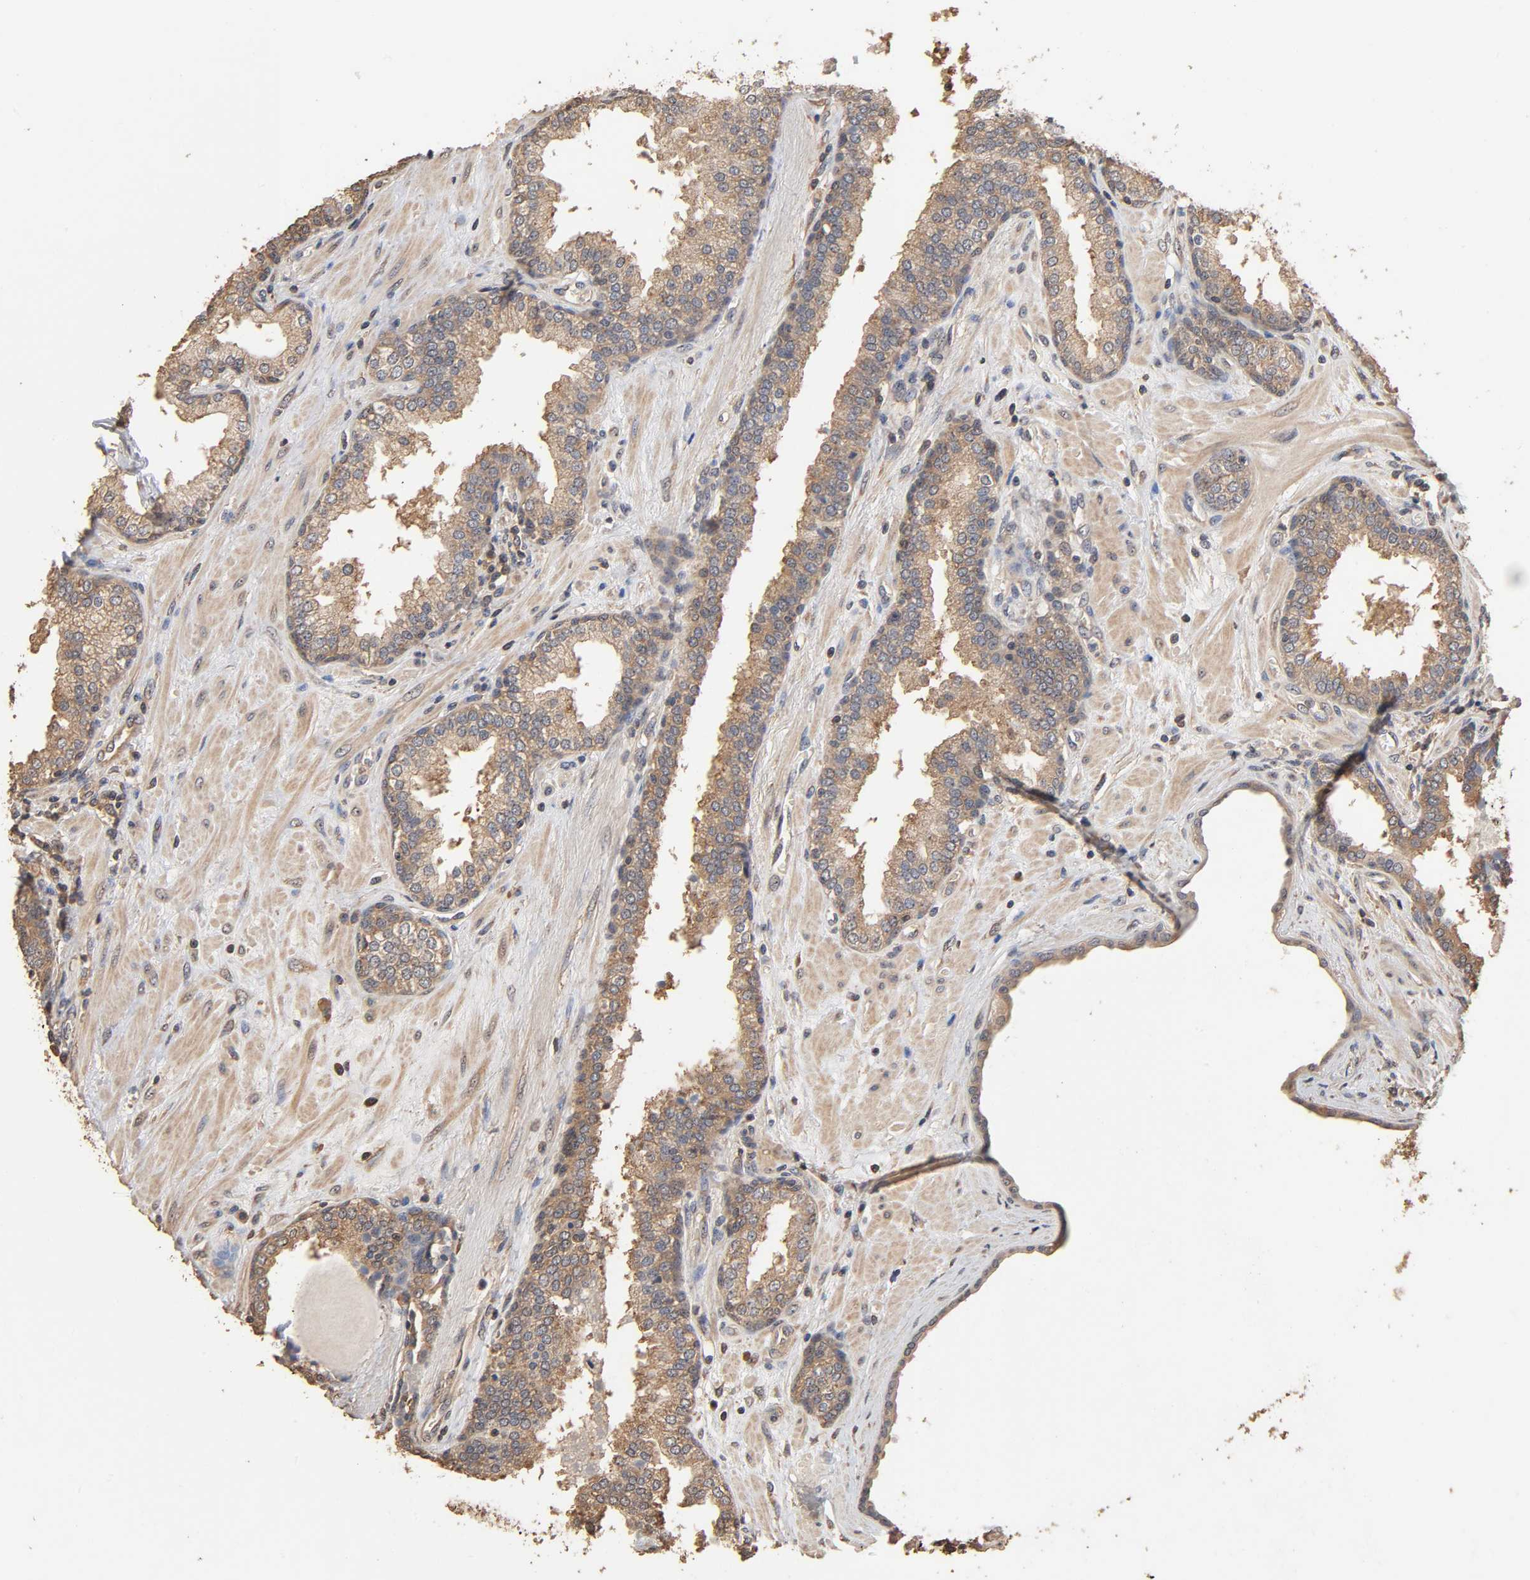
{"staining": {"intensity": "moderate", "quantity": ">75%", "location": "cytoplasmic/membranous"}, "tissue": "prostate", "cell_type": "Glandular cells", "image_type": "normal", "snomed": [{"axis": "morphology", "description": "Normal tissue, NOS"}, {"axis": "topography", "description": "Prostate"}], "caption": "A micrograph of prostate stained for a protein reveals moderate cytoplasmic/membranous brown staining in glandular cells. The staining is performed using DAB brown chromogen to label protein expression. The nuclei are counter-stained blue using hematoxylin.", "gene": "ARHGEF7", "patient": {"sex": "male", "age": 51}}